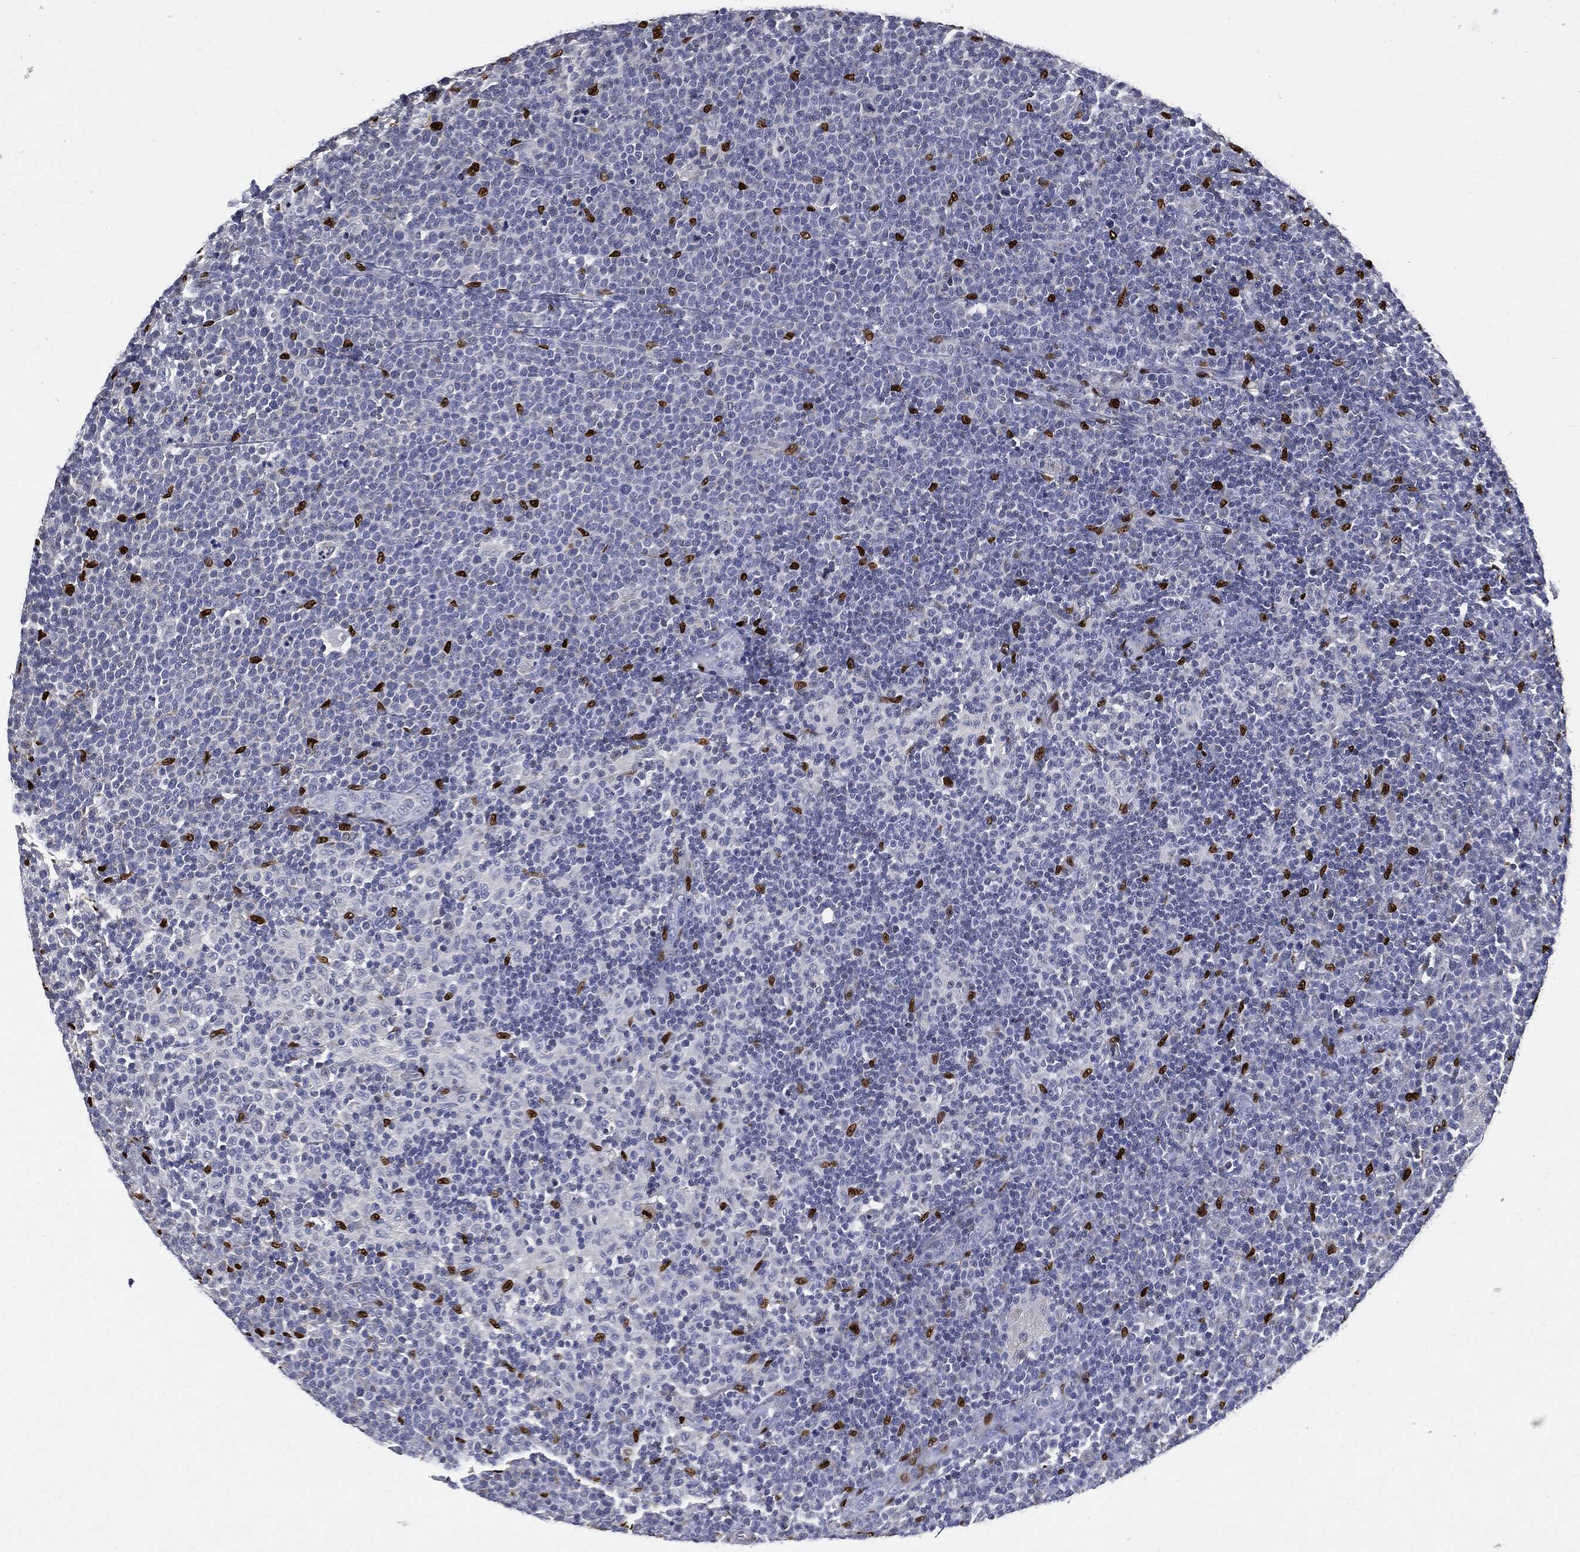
{"staining": {"intensity": "negative", "quantity": "none", "location": "none"}, "tissue": "lymphoma", "cell_type": "Tumor cells", "image_type": "cancer", "snomed": [{"axis": "morphology", "description": "Malignant lymphoma, non-Hodgkin's type, High grade"}, {"axis": "topography", "description": "Lymph node"}], "caption": "Human lymphoma stained for a protein using IHC displays no positivity in tumor cells.", "gene": "CASD1", "patient": {"sex": "male", "age": 61}}